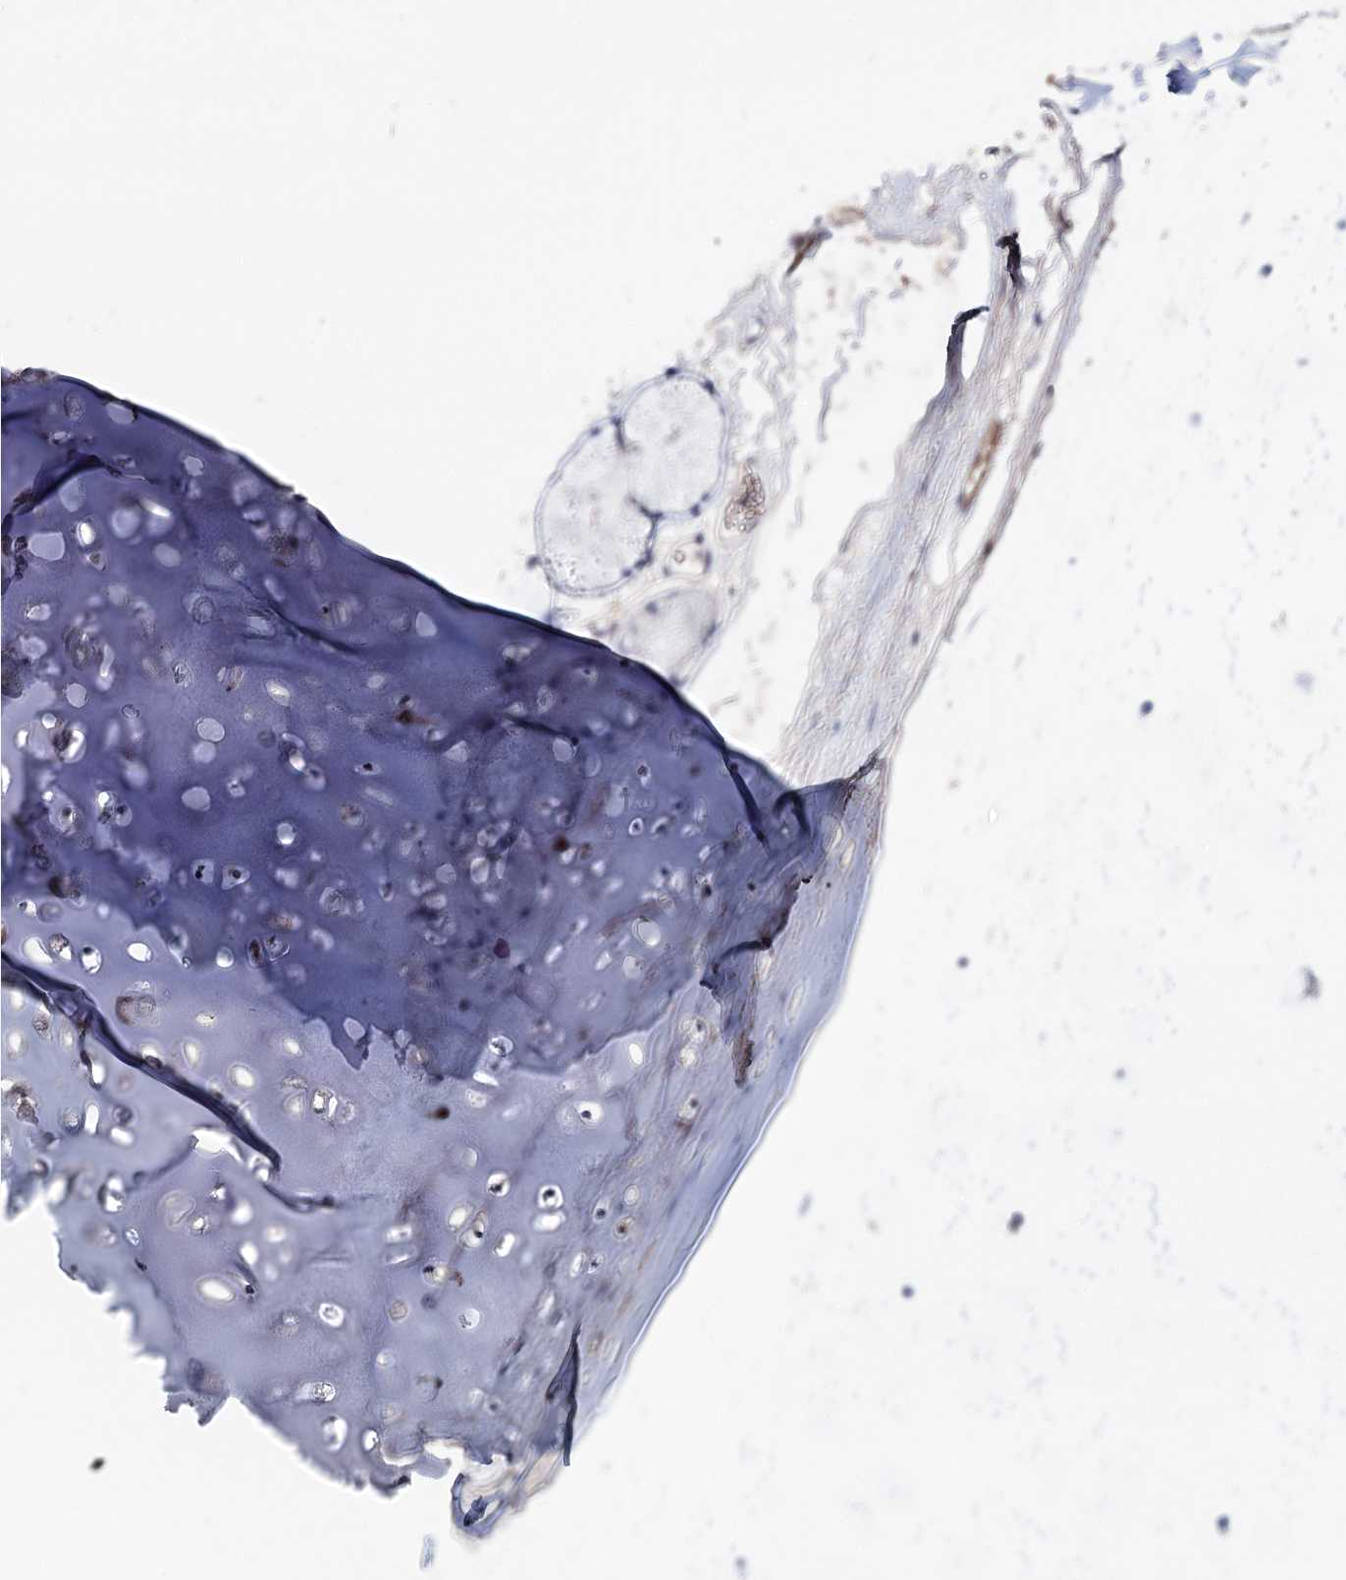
{"staining": {"intensity": "negative", "quantity": "none", "location": "none"}, "tissue": "adipose tissue", "cell_type": "Adipocytes", "image_type": "normal", "snomed": [{"axis": "morphology", "description": "Normal tissue, NOS"}, {"axis": "topography", "description": "Lymph node"}, {"axis": "topography", "description": "Bronchus"}], "caption": "Human adipose tissue stained for a protein using IHC exhibits no positivity in adipocytes.", "gene": "PCGF5", "patient": {"sex": "male", "age": 63}}